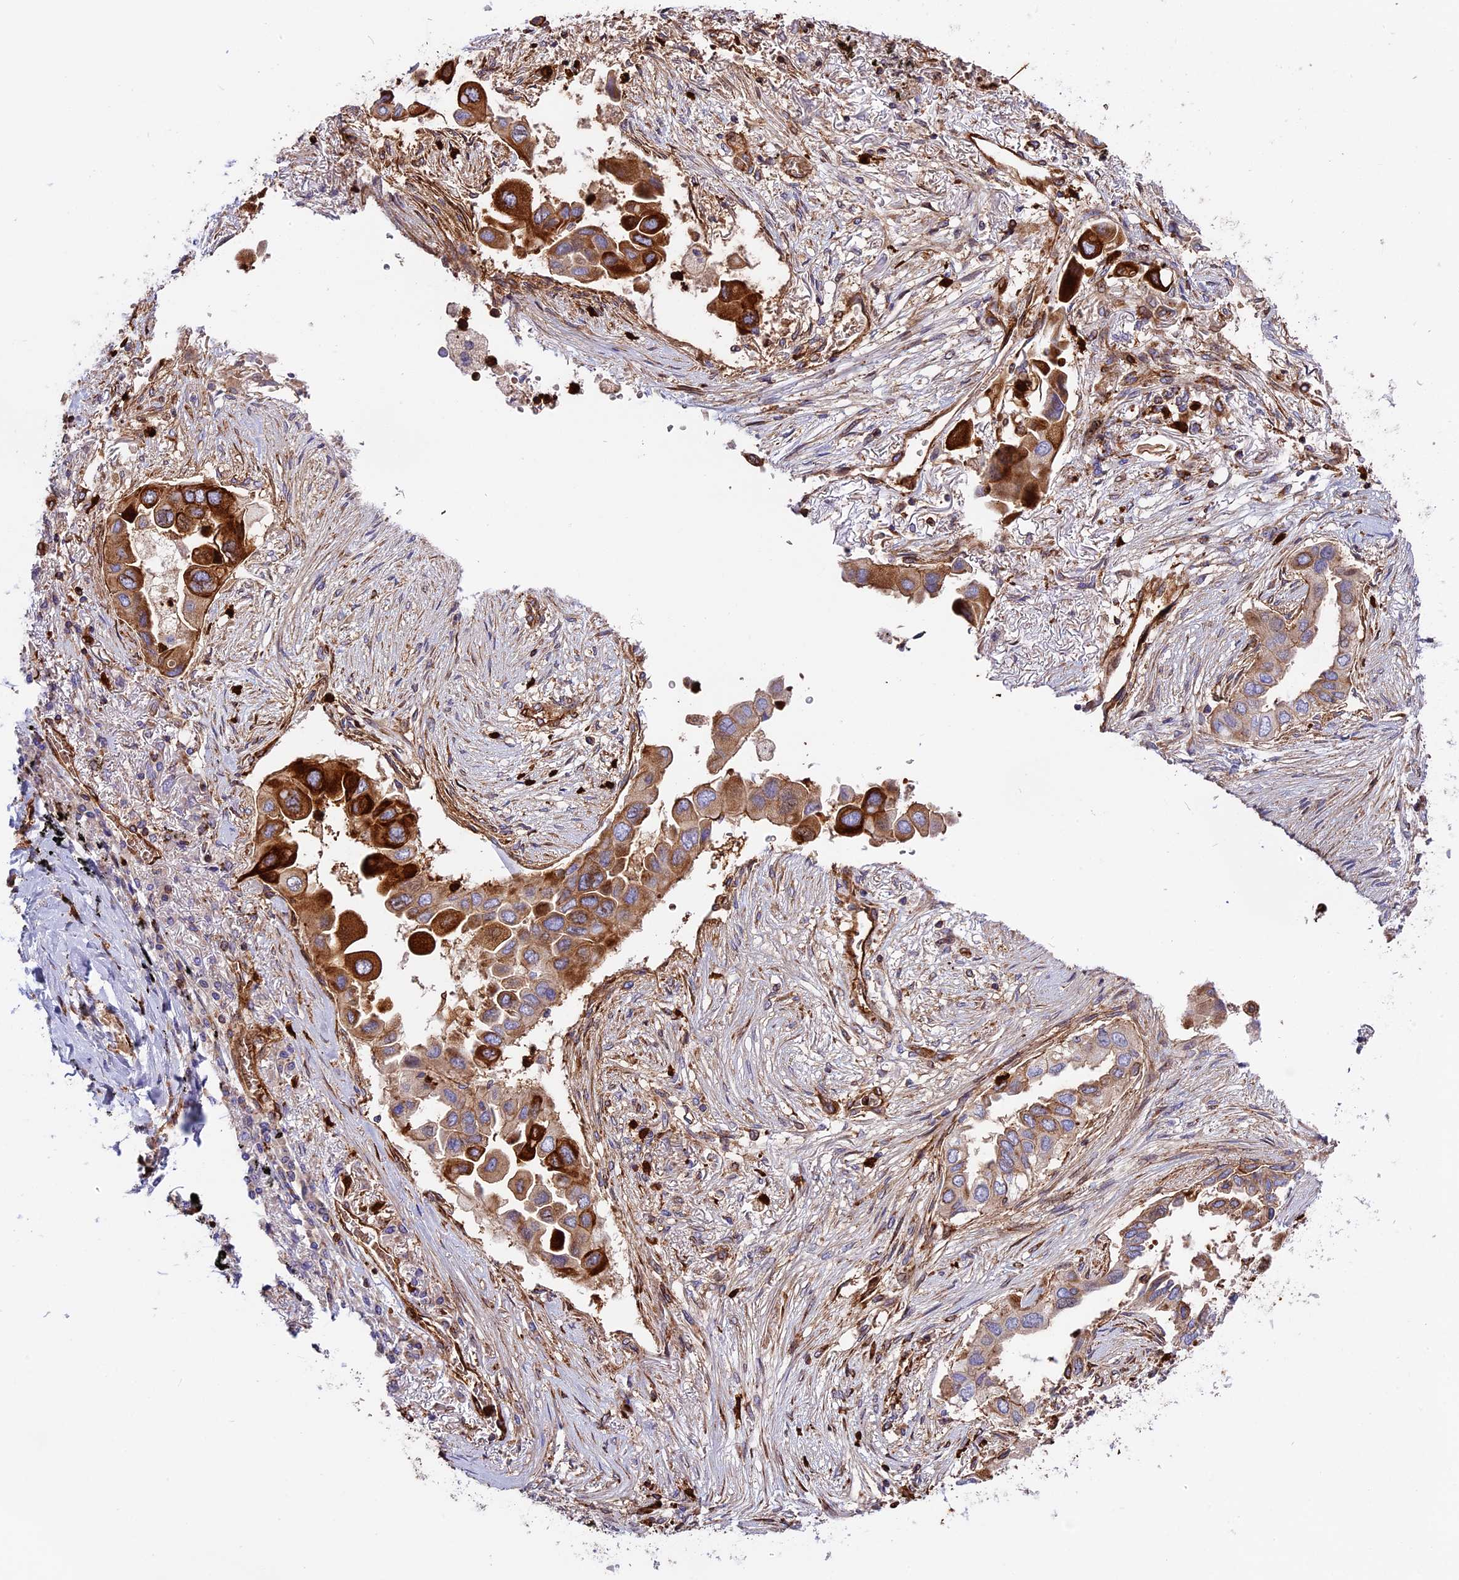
{"staining": {"intensity": "strong", "quantity": "25%-75%", "location": "cytoplasmic/membranous"}, "tissue": "lung cancer", "cell_type": "Tumor cells", "image_type": "cancer", "snomed": [{"axis": "morphology", "description": "Adenocarcinoma, NOS"}, {"axis": "topography", "description": "Lung"}], "caption": "A histopathology image of human lung cancer stained for a protein reveals strong cytoplasmic/membranous brown staining in tumor cells.", "gene": "CD99L2", "patient": {"sex": "female", "age": 76}}